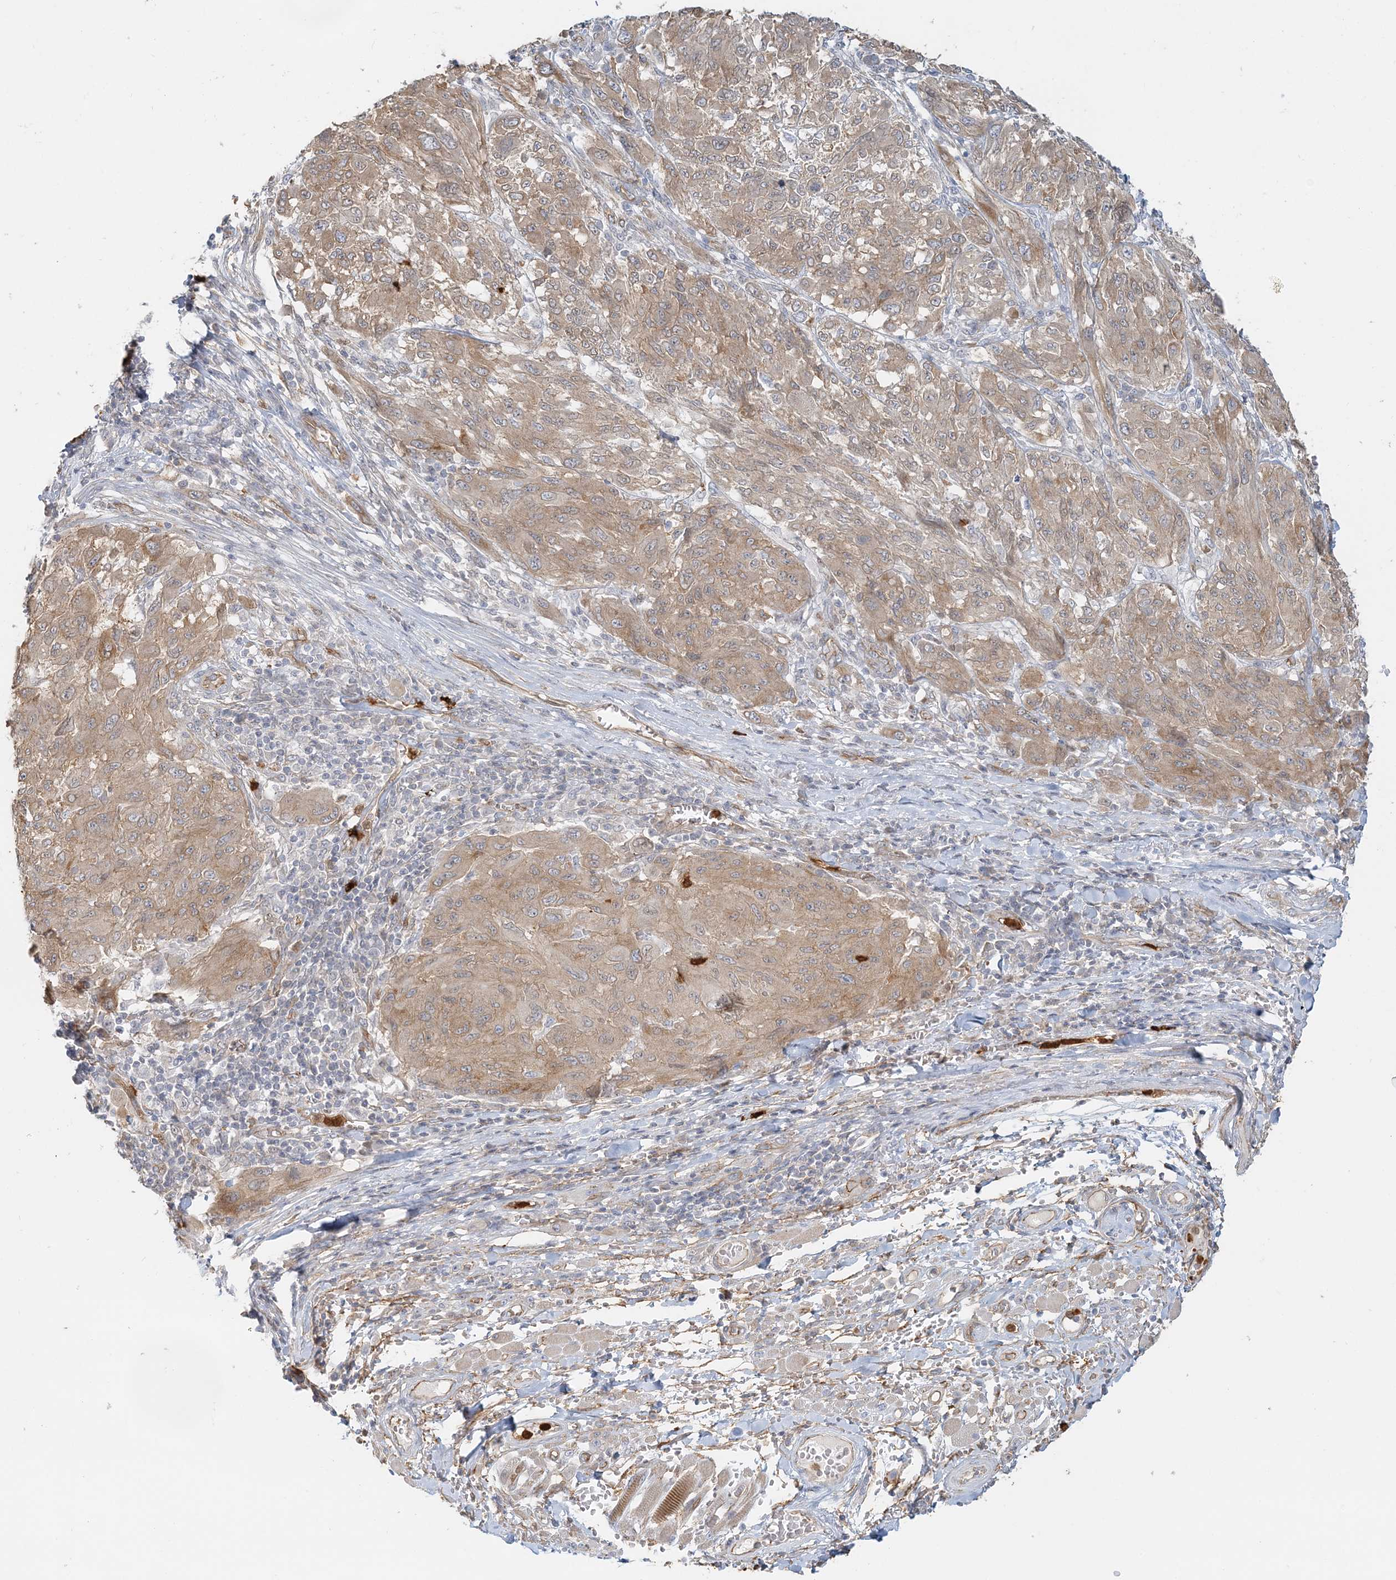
{"staining": {"intensity": "weak", "quantity": ">75%", "location": "cytoplasmic/membranous"}, "tissue": "melanoma", "cell_type": "Tumor cells", "image_type": "cancer", "snomed": [{"axis": "morphology", "description": "Malignant melanoma, NOS"}, {"axis": "topography", "description": "Skin"}], "caption": "The immunohistochemical stain shows weak cytoplasmic/membranous staining in tumor cells of melanoma tissue.", "gene": "DNAH1", "patient": {"sex": "female", "age": 91}}